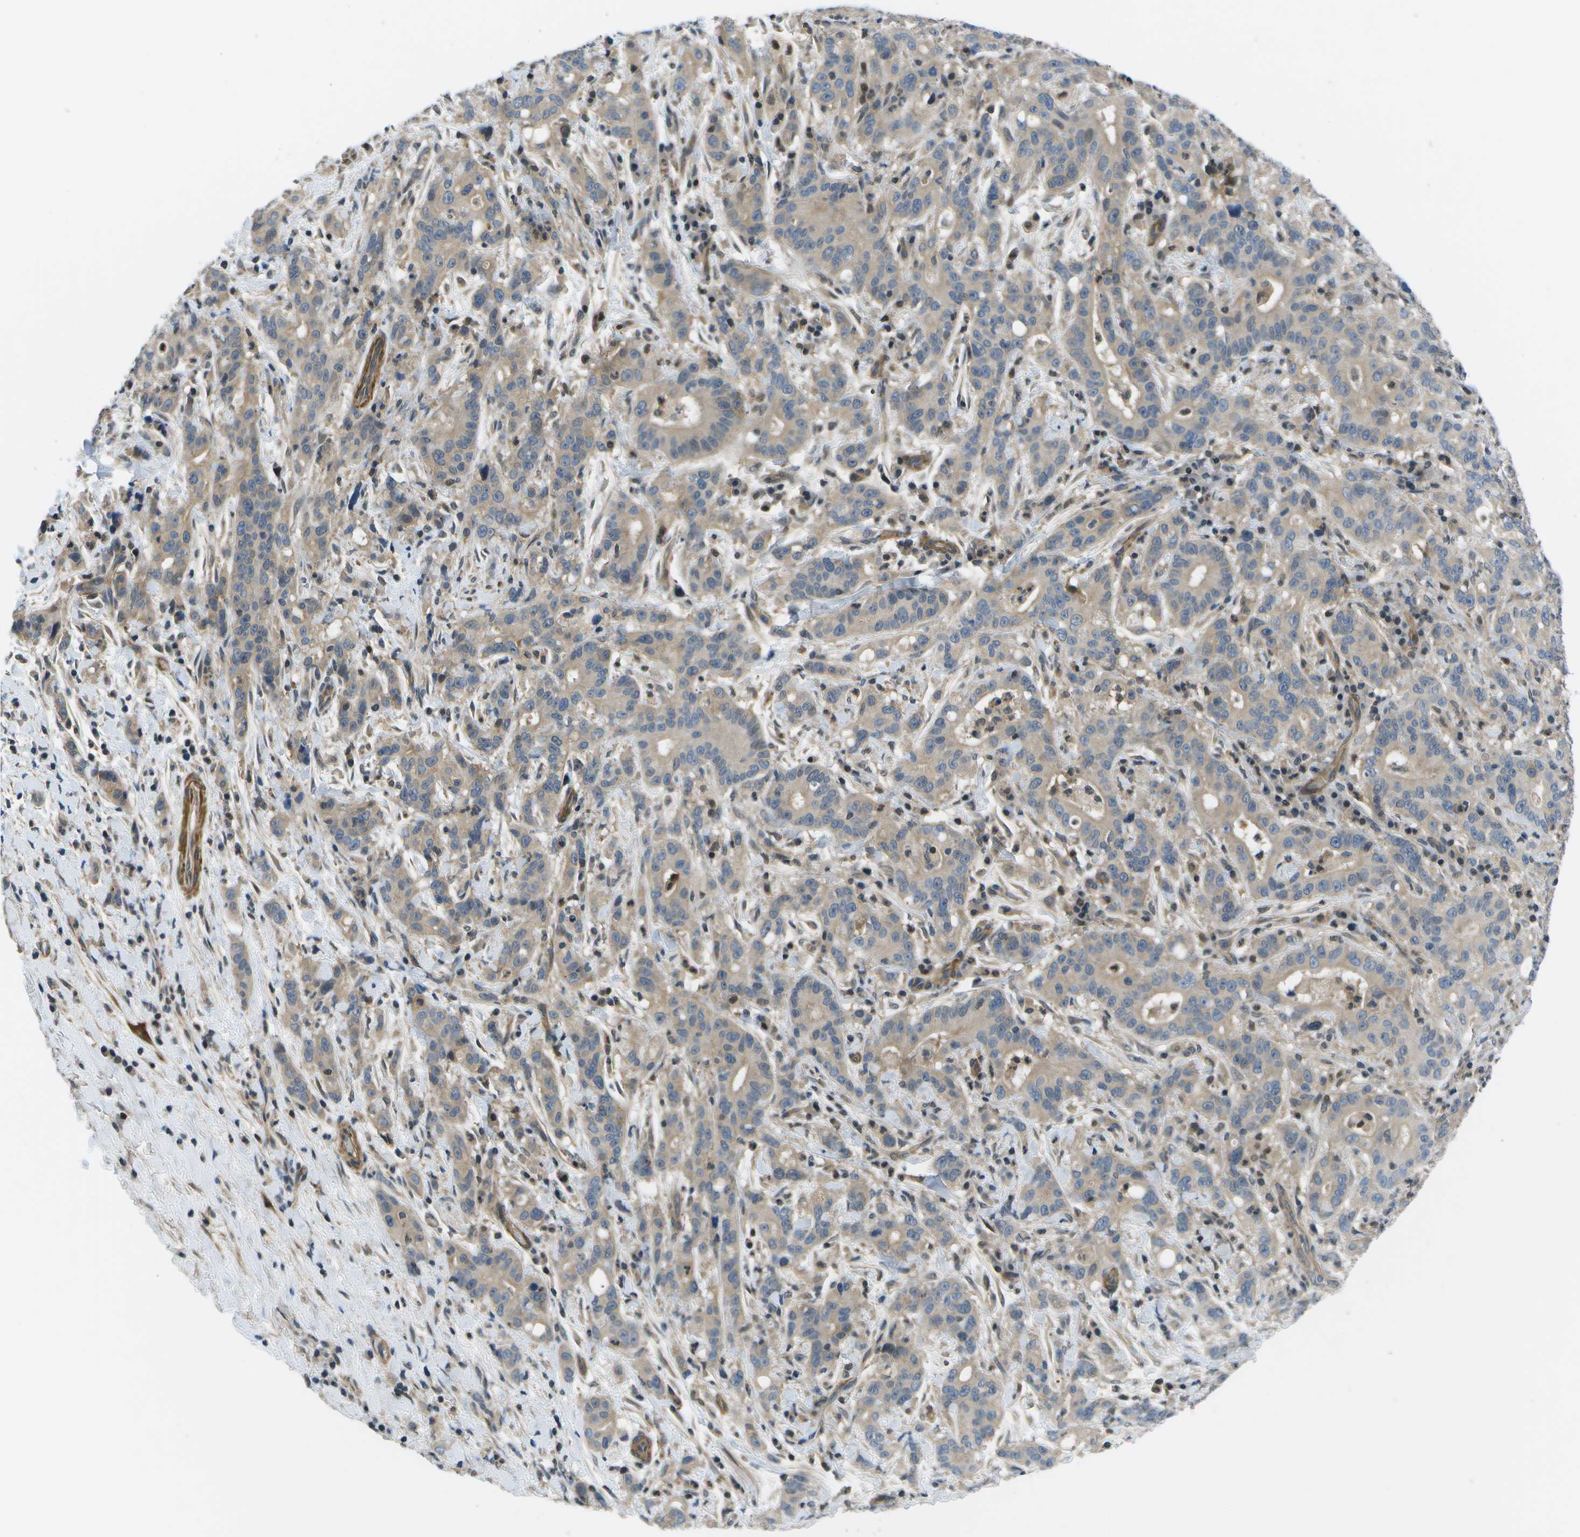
{"staining": {"intensity": "weak", "quantity": ">75%", "location": "cytoplasmic/membranous"}, "tissue": "liver cancer", "cell_type": "Tumor cells", "image_type": "cancer", "snomed": [{"axis": "morphology", "description": "Cholangiocarcinoma"}, {"axis": "topography", "description": "Liver"}], "caption": "Liver cancer was stained to show a protein in brown. There is low levels of weak cytoplasmic/membranous expression in approximately >75% of tumor cells.", "gene": "ENPP5", "patient": {"sex": "female", "age": 38}}